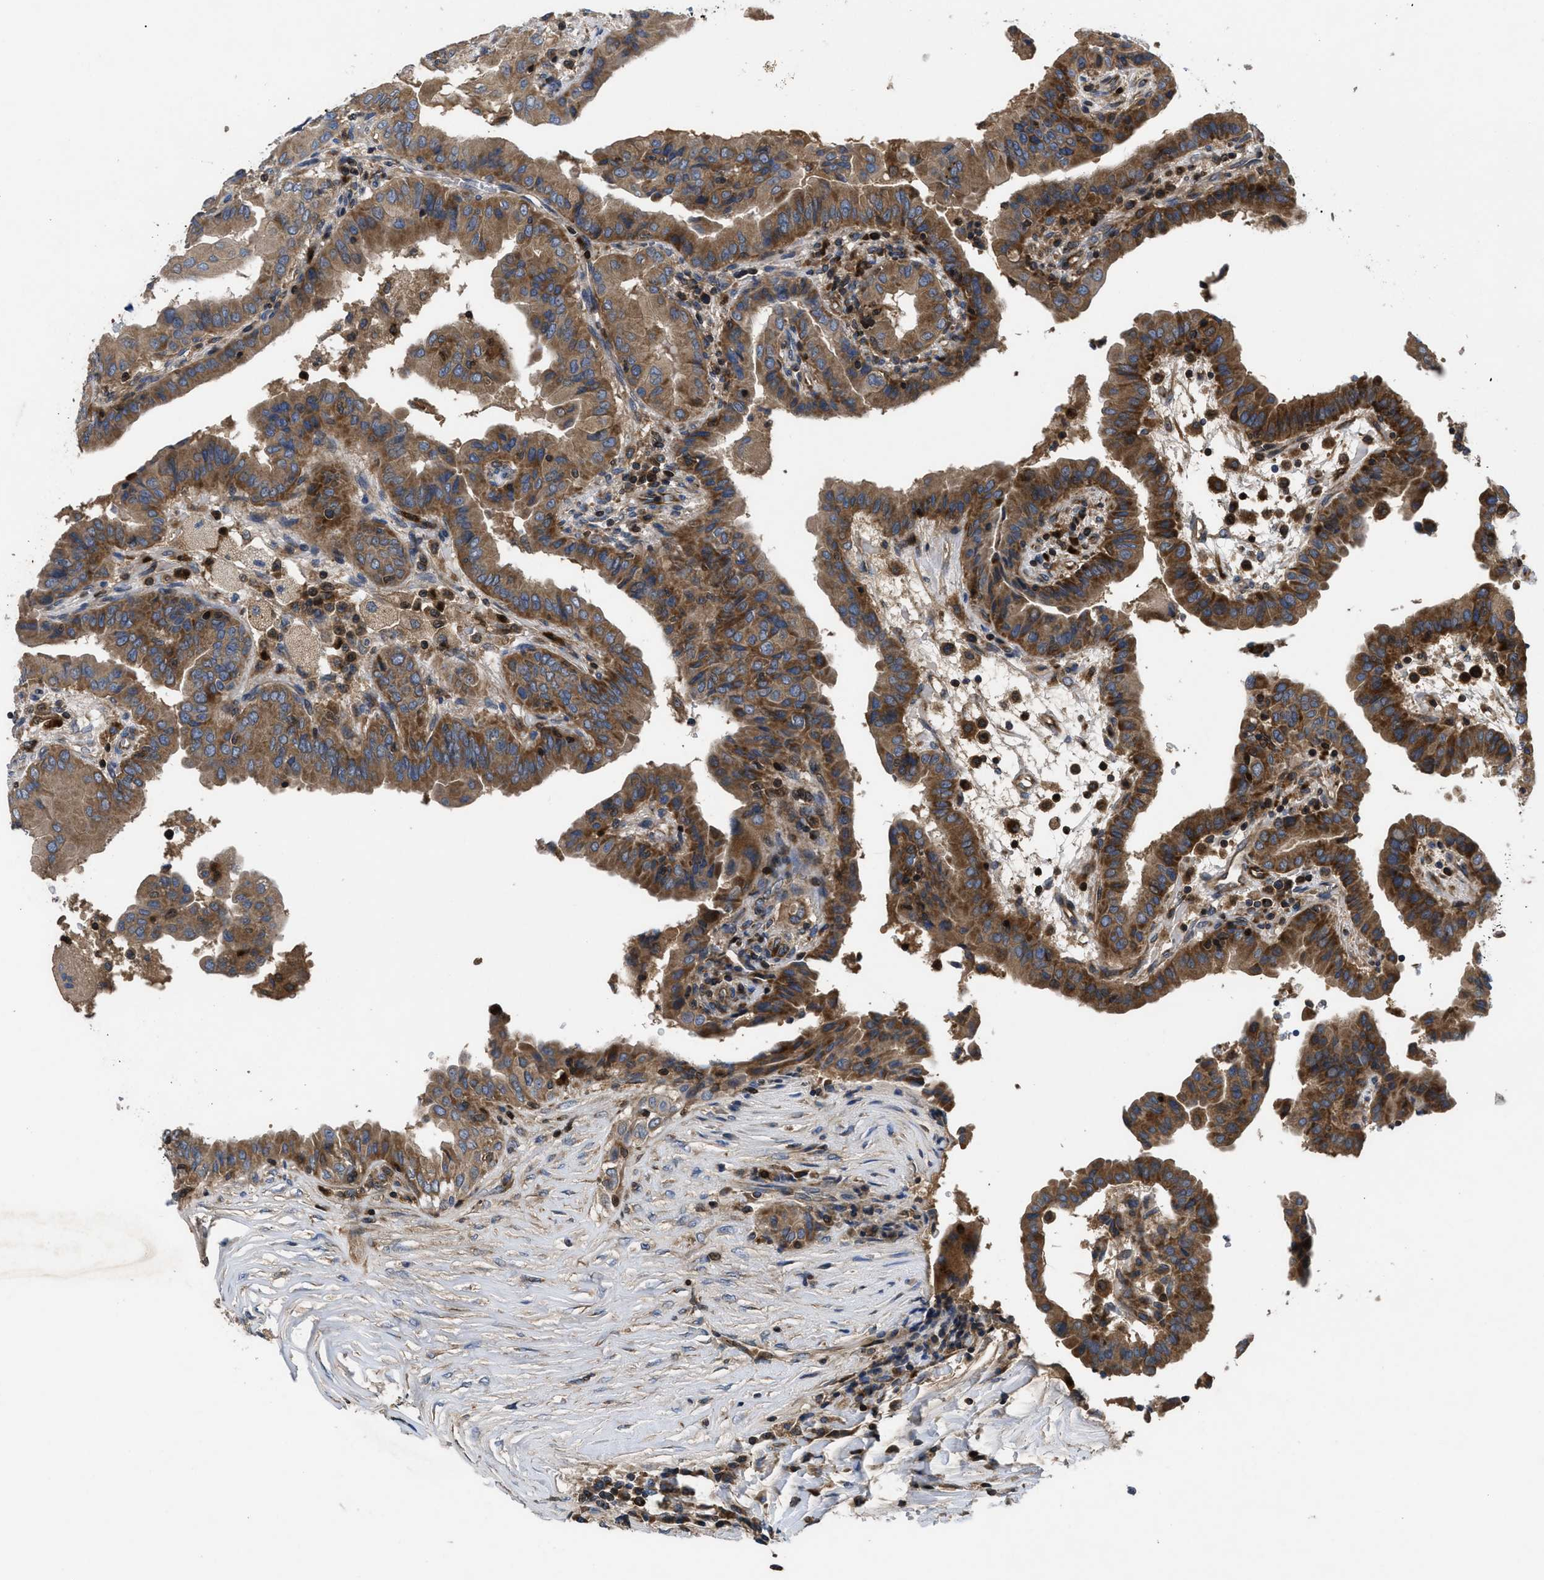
{"staining": {"intensity": "strong", "quantity": ">75%", "location": "cytoplasmic/membranous"}, "tissue": "thyroid cancer", "cell_type": "Tumor cells", "image_type": "cancer", "snomed": [{"axis": "morphology", "description": "Papillary adenocarcinoma, NOS"}, {"axis": "topography", "description": "Thyroid gland"}], "caption": "High-power microscopy captured an immunohistochemistry (IHC) photomicrograph of thyroid papillary adenocarcinoma, revealing strong cytoplasmic/membranous staining in about >75% of tumor cells. The staining was performed using DAB to visualize the protein expression in brown, while the nuclei were stained in blue with hematoxylin (Magnification: 20x).", "gene": "YBEY", "patient": {"sex": "male", "age": 33}}